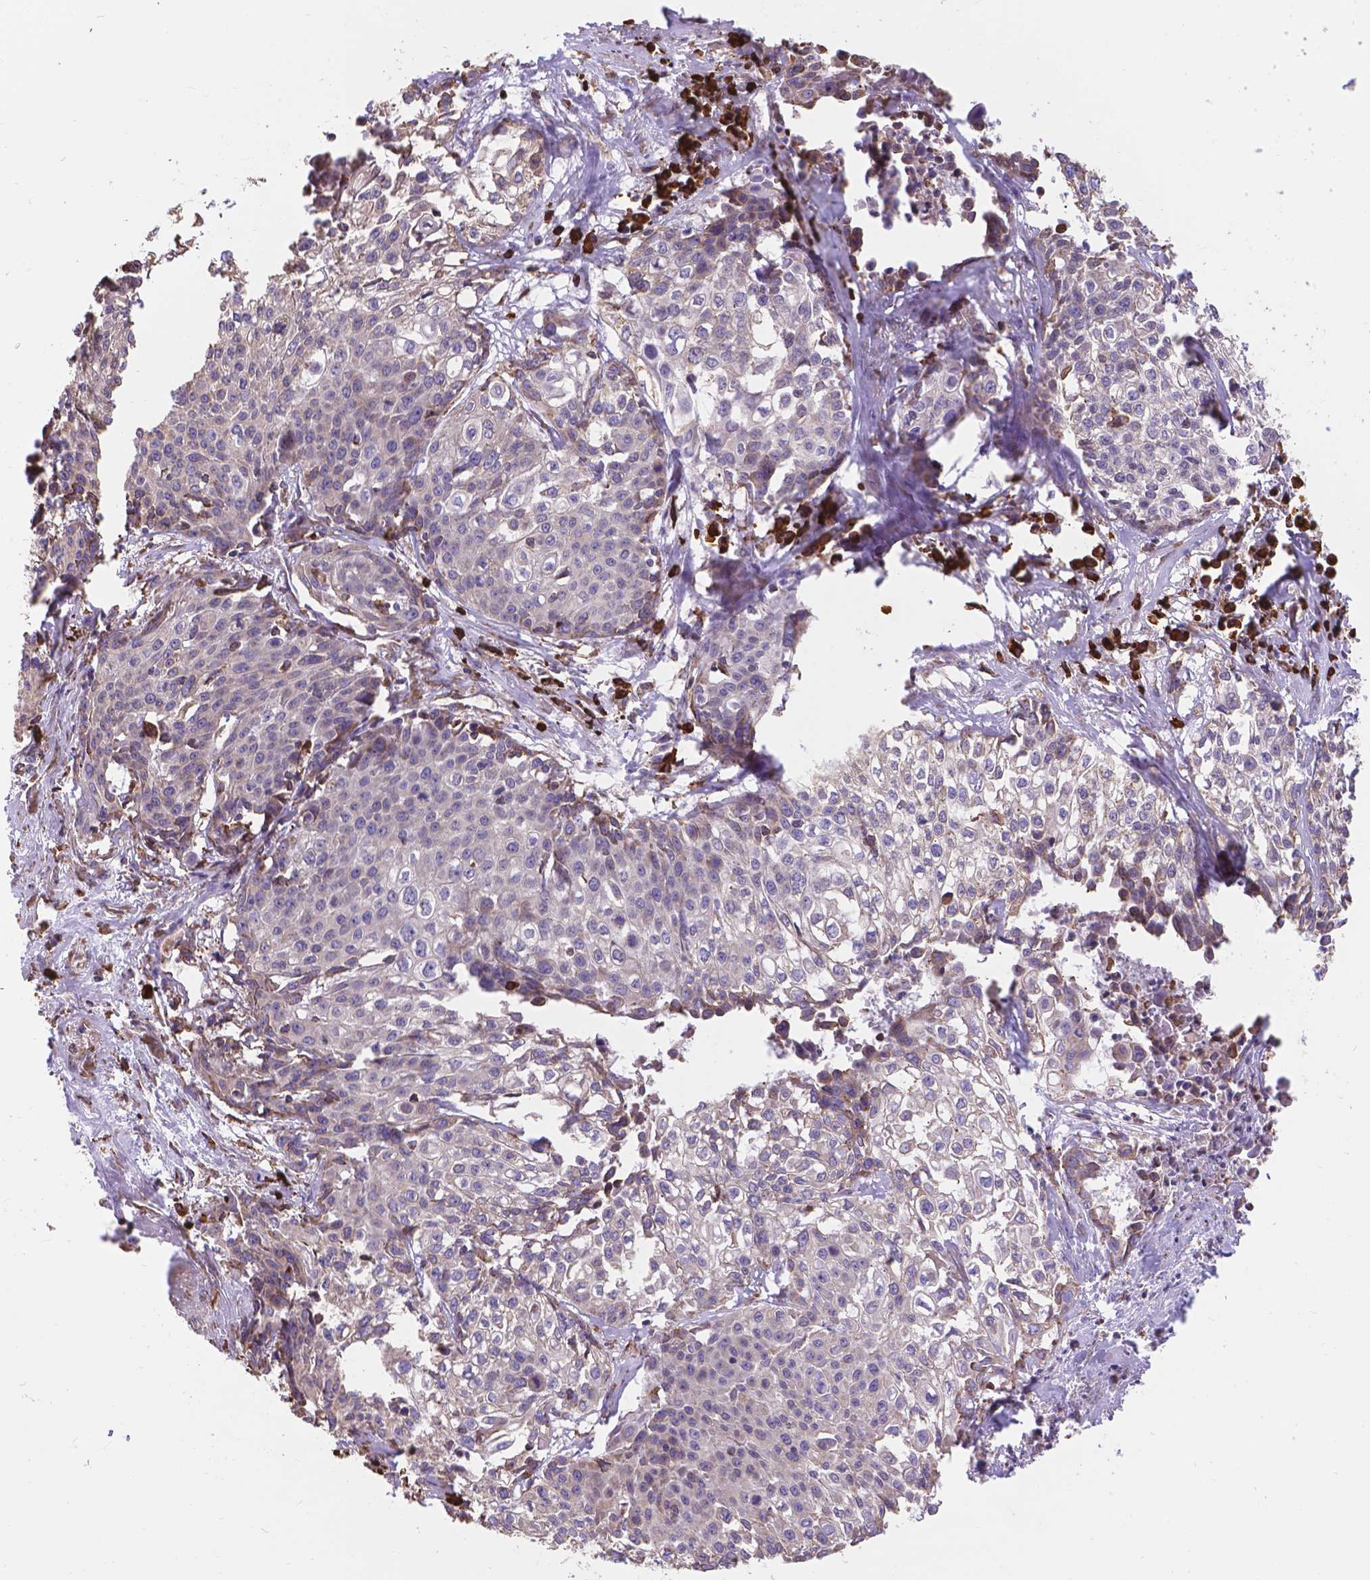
{"staining": {"intensity": "negative", "quantity": "none", "location": "none"}, "tissue": "cervical cancer", "cell_type": "Tumor cells", "image_type": "cancer", "snomed": [{"axis": "morphology", "description": "Squamous cell carcinoma, NOS"}, {"axis": "topography", "description": "Cervix"}], "caption": "Micrograph shows no protein expression in tumor cells of cervical cancer tissue.", "gene": "IPO11", "patient": {"sex": "female", "age": 39}}